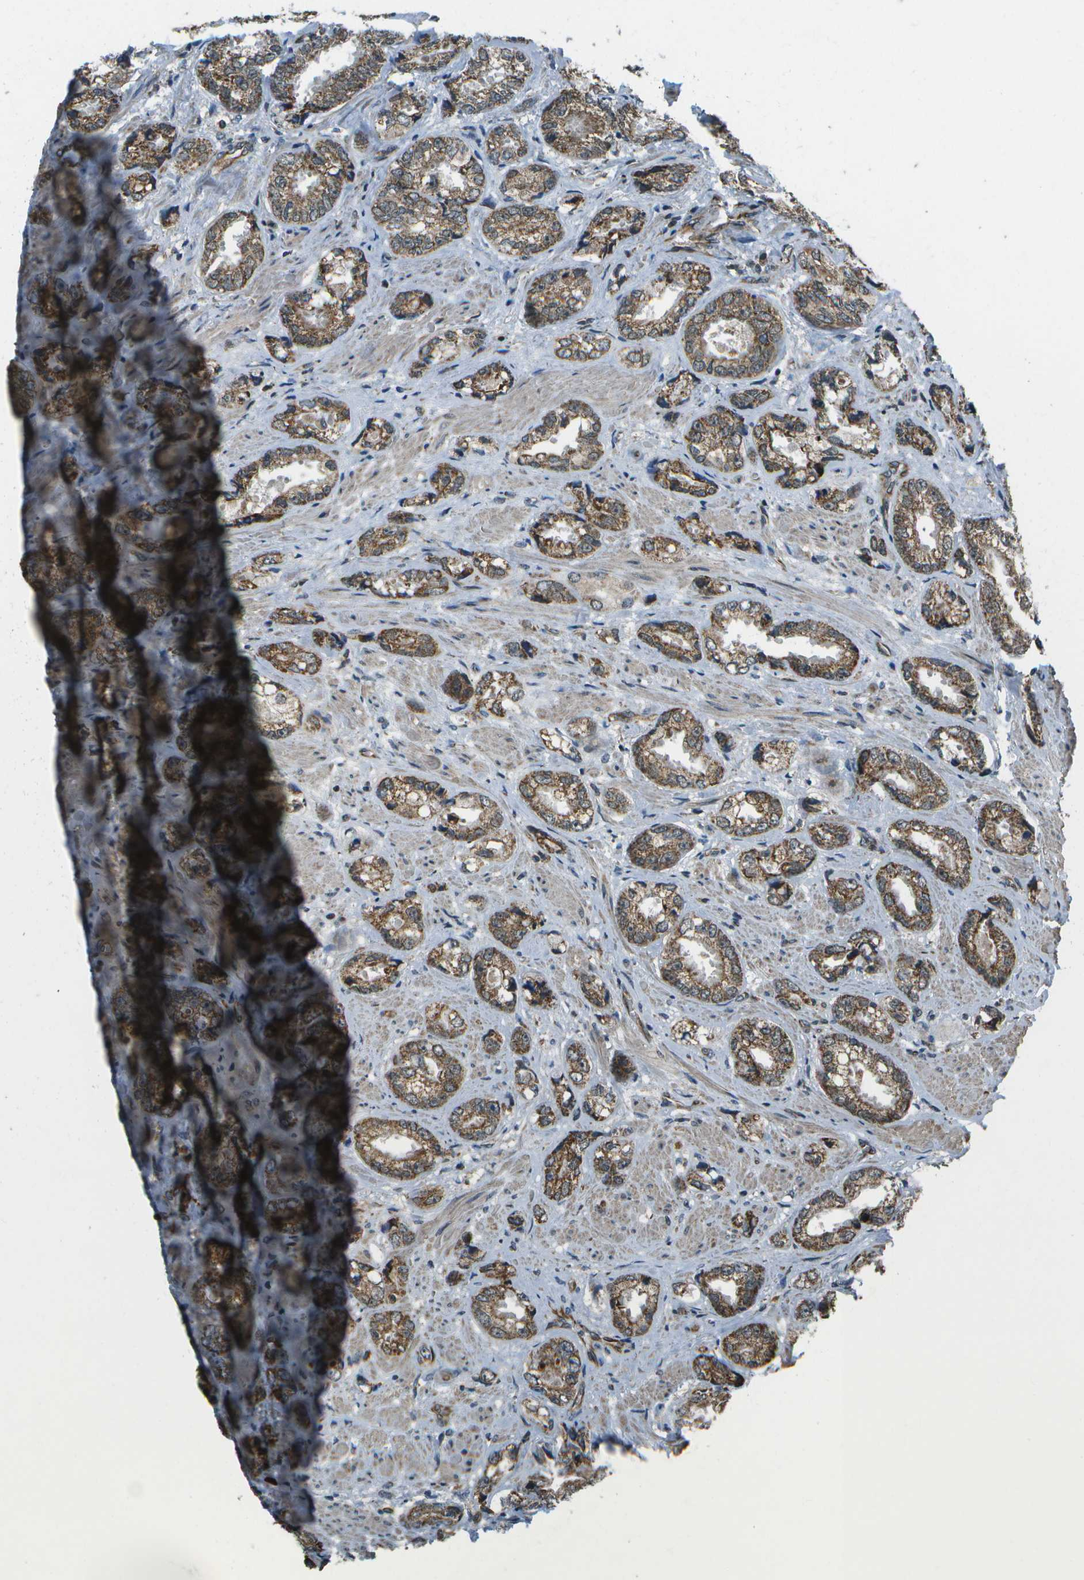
{"staining": {"intensity": "weak", "quantity": ">75%", "location": "cytoplasmic/membranous"}, "tissue": "prostate cancer", "cell_type": "Tumor cells", "image_type": "cancer", "snomed": [{"axis": "morphology", "description": "Adenocarcinoma, High grade"}, {"axis": "topography", "description": "Prostate"}], "caption": "Approximately >75% of tumor cells in adenocarcinoma (high-grade) (prostate) display weak cytoplasmic/membranous protein staining as visualized by brown immunohistochemical staining.", "gene": "EIF2AK1", "patient": {"sex": "male", "age": 61}}